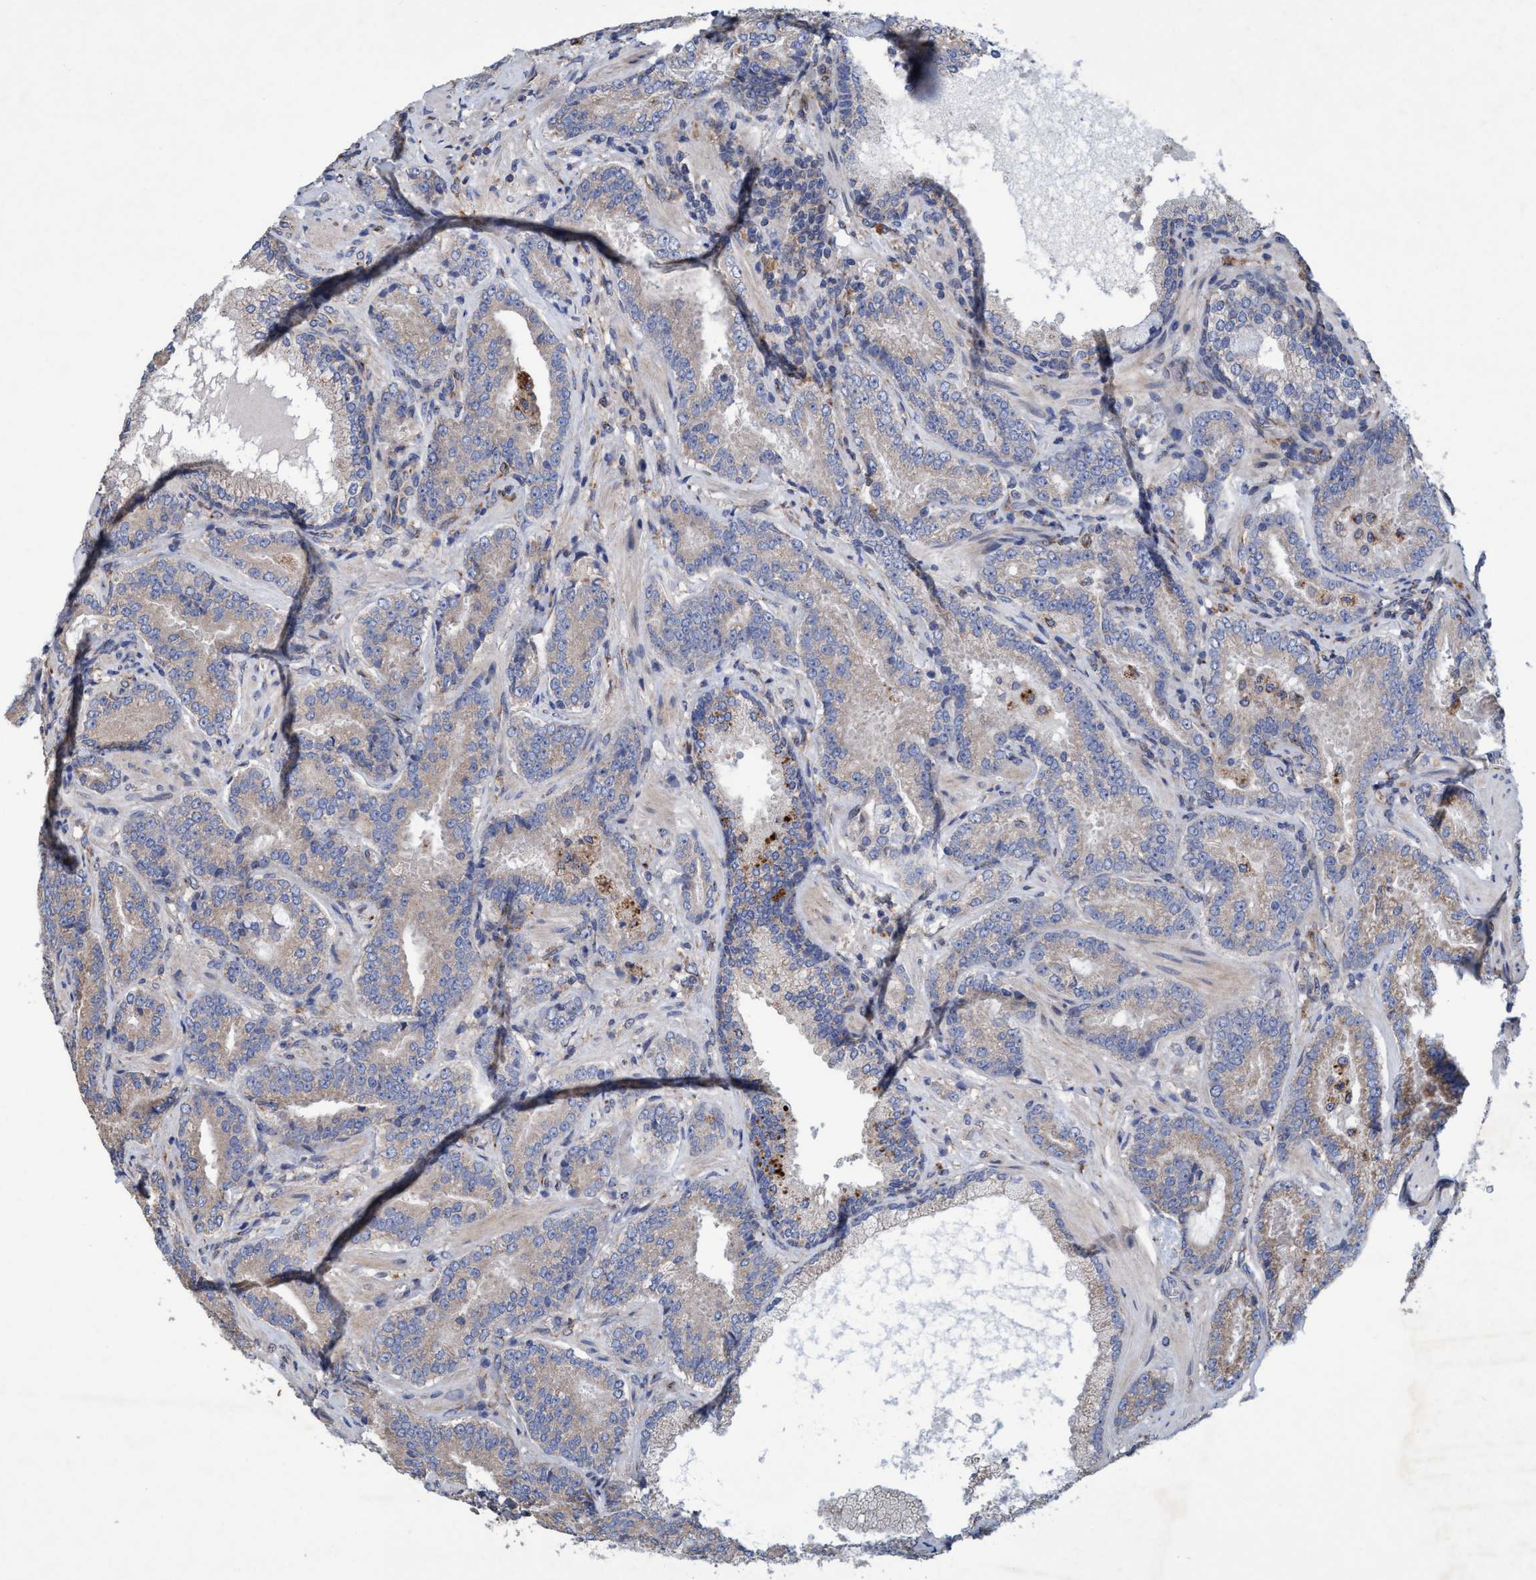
{"staining": {"intensity": "weak", "quantity": "25%-75%", "location": "cytoplasmic/membranous"}, "tissue": "prostate cancer", "cell_type": "Tumor cells", "image_type": "cancer", "snomed": [{"axis": "morphology", "description": "Adenocarcinoma, Low grade"}, {"axis": "topography", "description": "Prostate"}], "caption": "Tumor cells display low levels of weak cytoplasmic/membranous positivity in approximately 25%-75% of cells in prostate cancer.", "gene": "BICD2", "patient": {"sex": "male", "age": 51}}